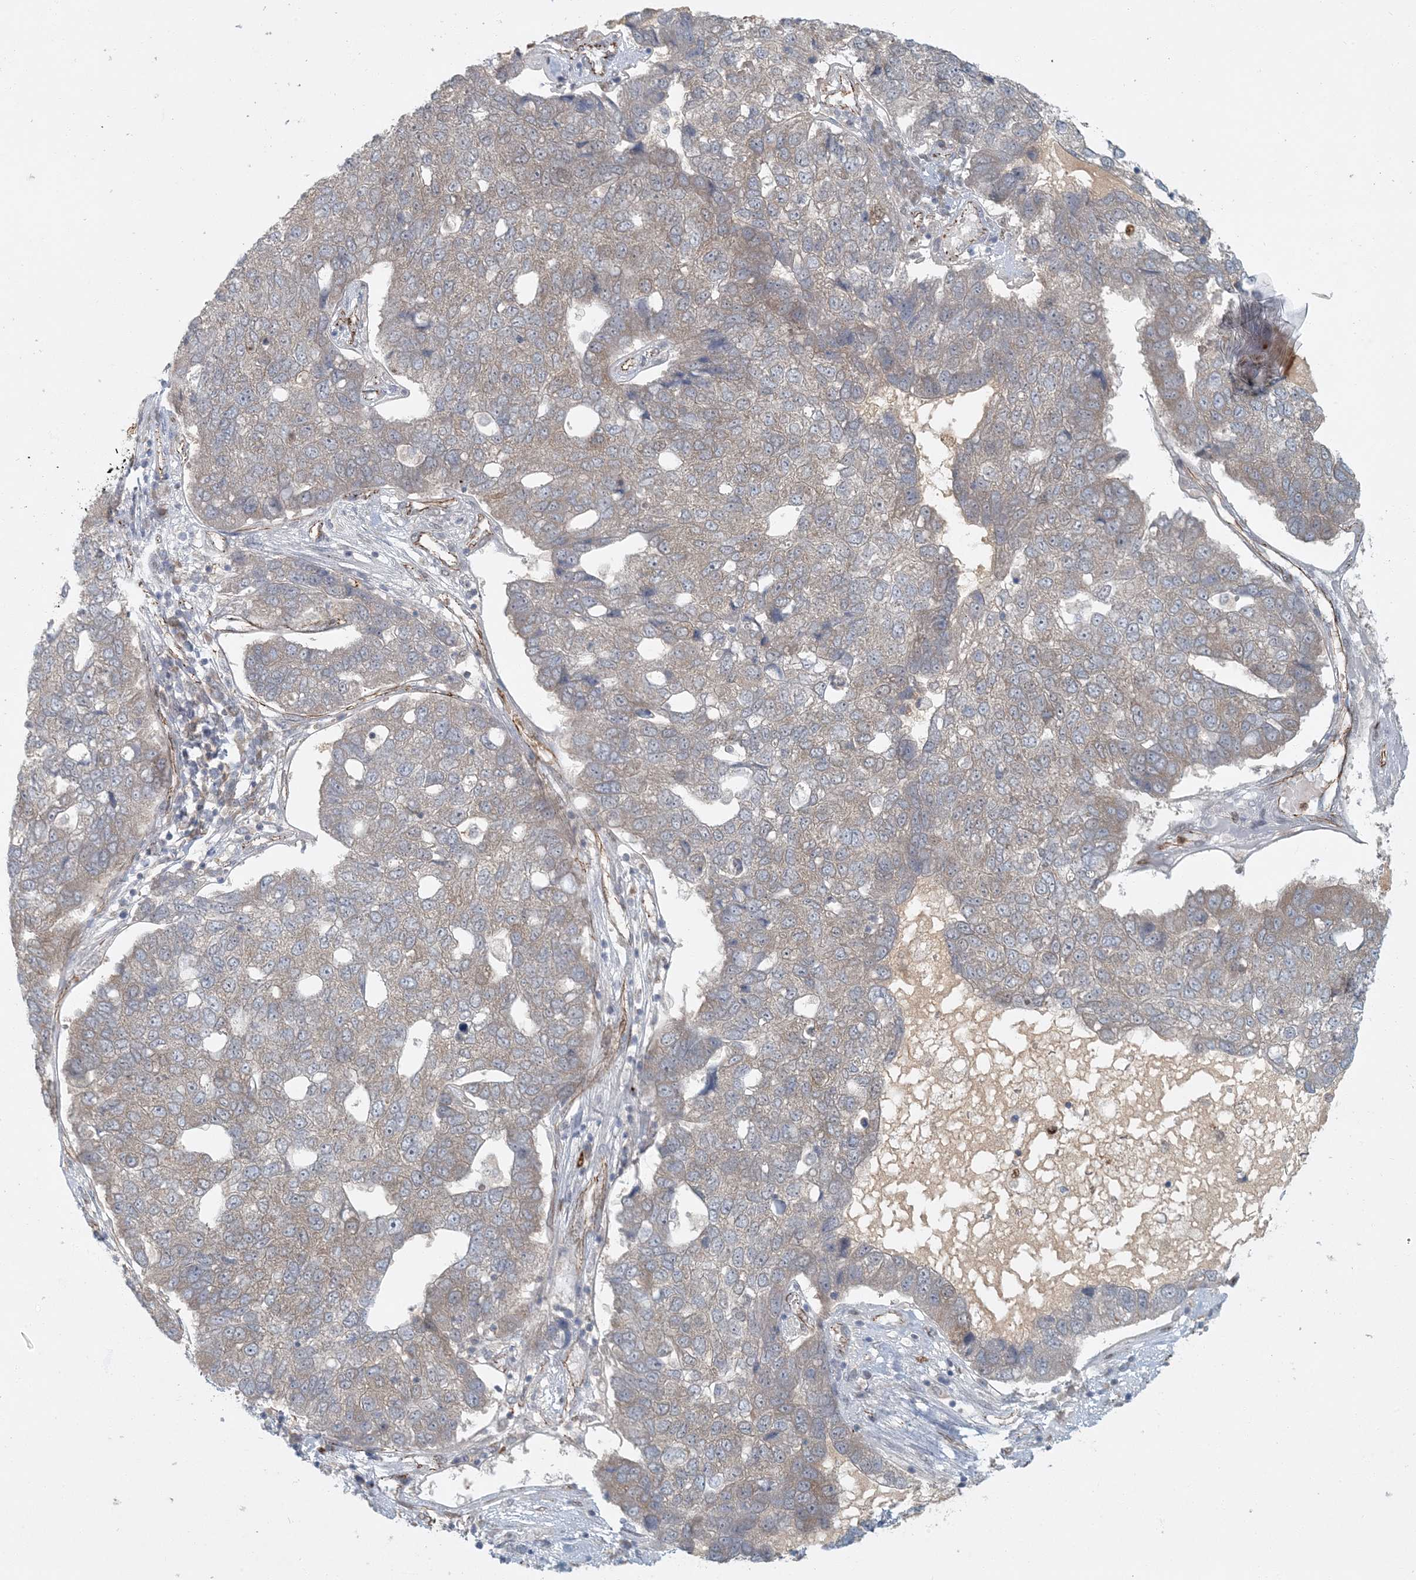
{"staining": {"intensity": "weak", "quantity": ">75%", "location": "cytoplasmic/membranous"}, "tissue": "pancreatic cancer", "cell_type": "Tumor cells", "image_type": "cancer", "snomed": [{"axis": "morphology", "description": "Adenocarcinoma, NOS"}, {"axis": "topography", "description": "Pancreas"}], "caption": "A histopathology image of pancreatic cancer (adenocarcinoma) stained for a protein reveals weak cytoplasmic/membranous brown staining in tumor cells. The protein is stained brown, and the nuclei are stained in blue (DAB IHC with brightfield microscopy, high magnification).", "gene": "AK9", "patient": {"sex": "female", "age": 61}}